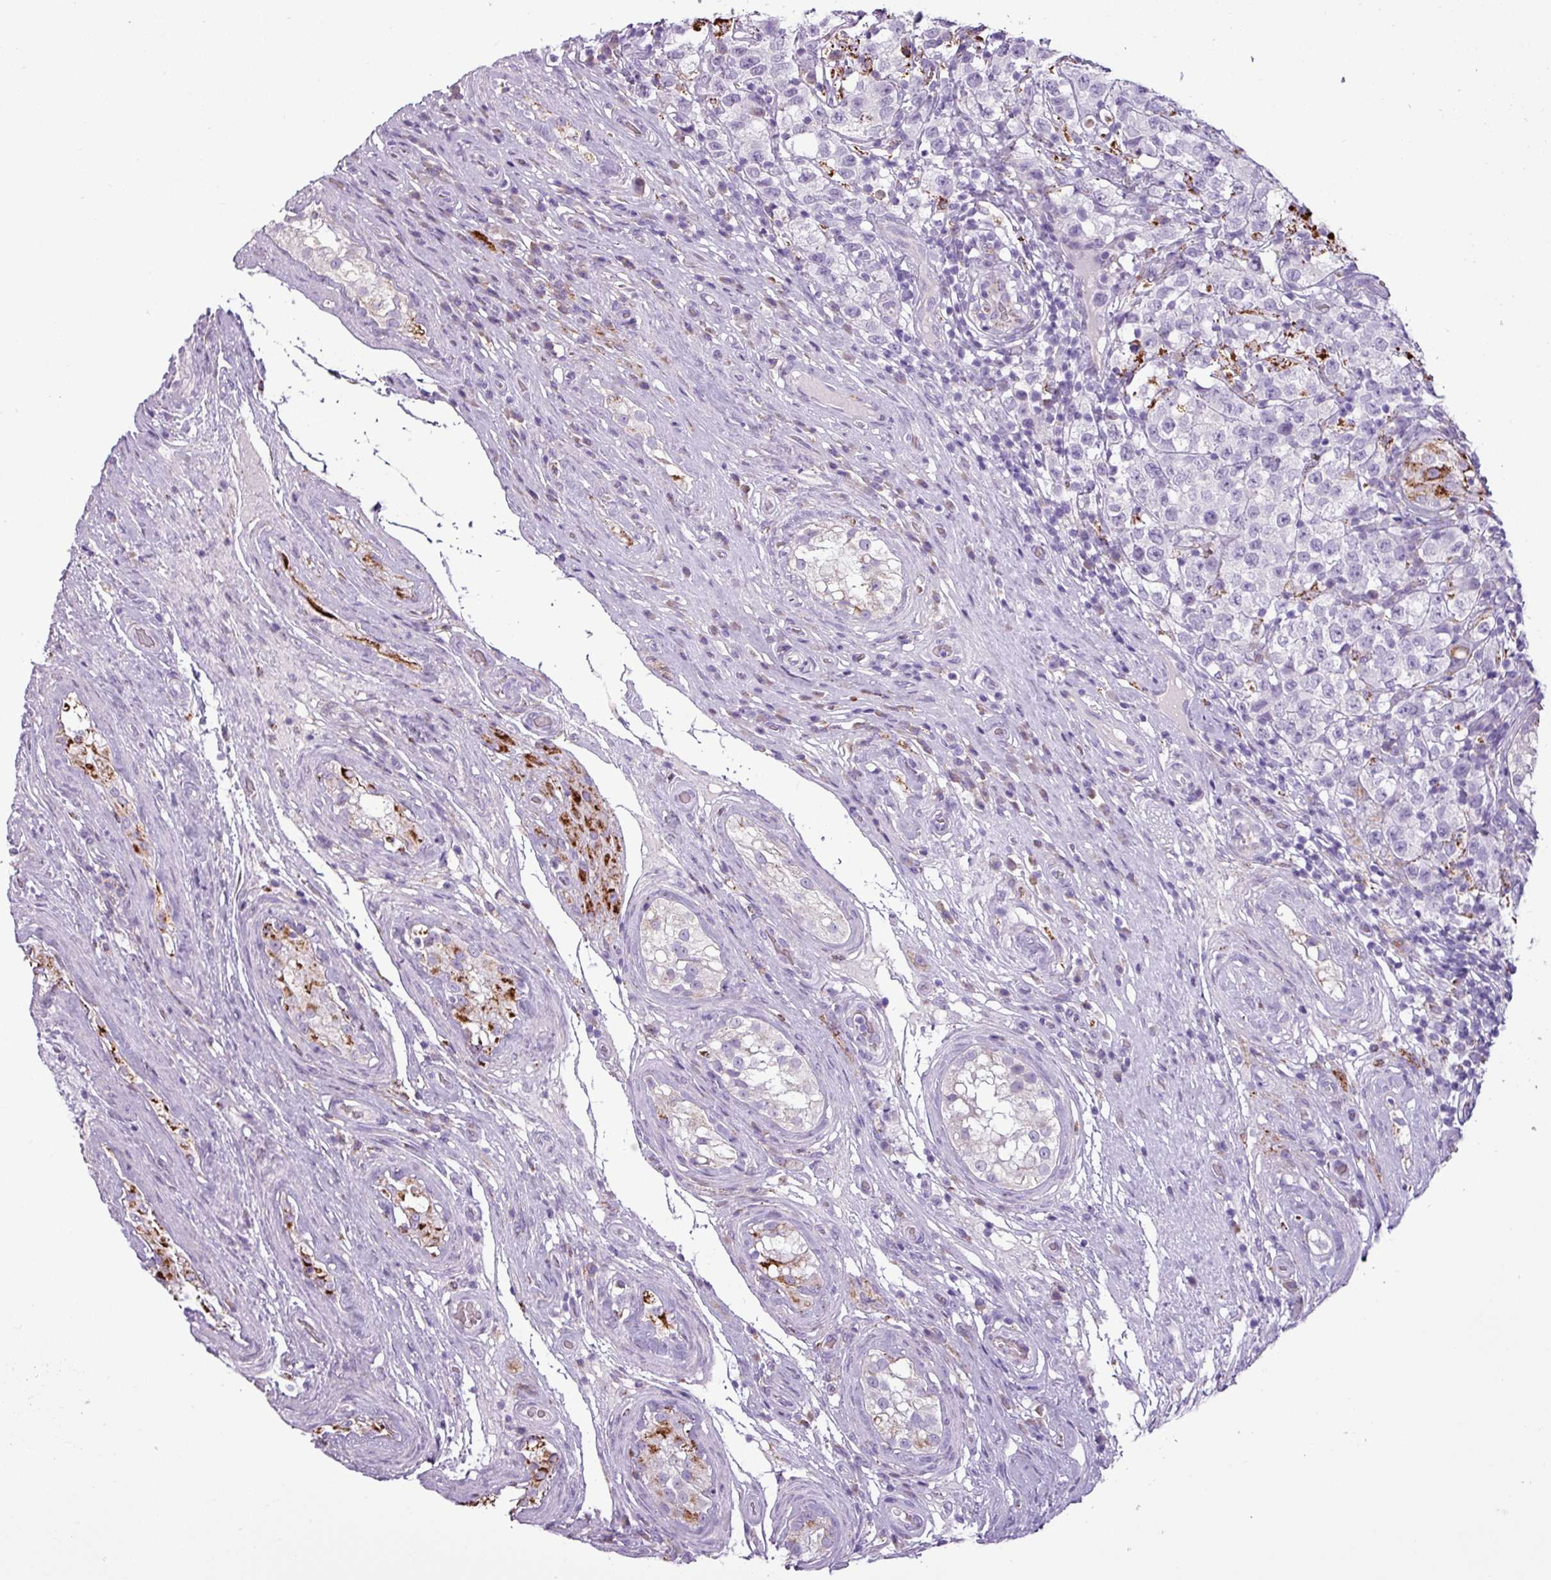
{"staining": {"intensity": "negative", "quantity": "none", "location": "none"}, "tissue": "testis cancer", "cell_type": "Tumor cells", "image_type": "cancer", "snomed": [{"axis": "morphology", "description": "Seminoma, NOS"}, {"axis": "morphology", "description": "Carcinoma, Embryonal, NOS"}, {"axis": "topography", "description": "Testis"}], "caption": "An immunohistochemistry histopathology image of testis embryonal carcinoma is shown. There is no staining in tumor cells of testis embryonal carcinoma. (DAB (3,3'-diaminobenzidine) immunohistochemistry (IHC) with hematoxylin counter stain).", "gene": "ZNF667", "patient": {"sex": "male", "age": 41}}